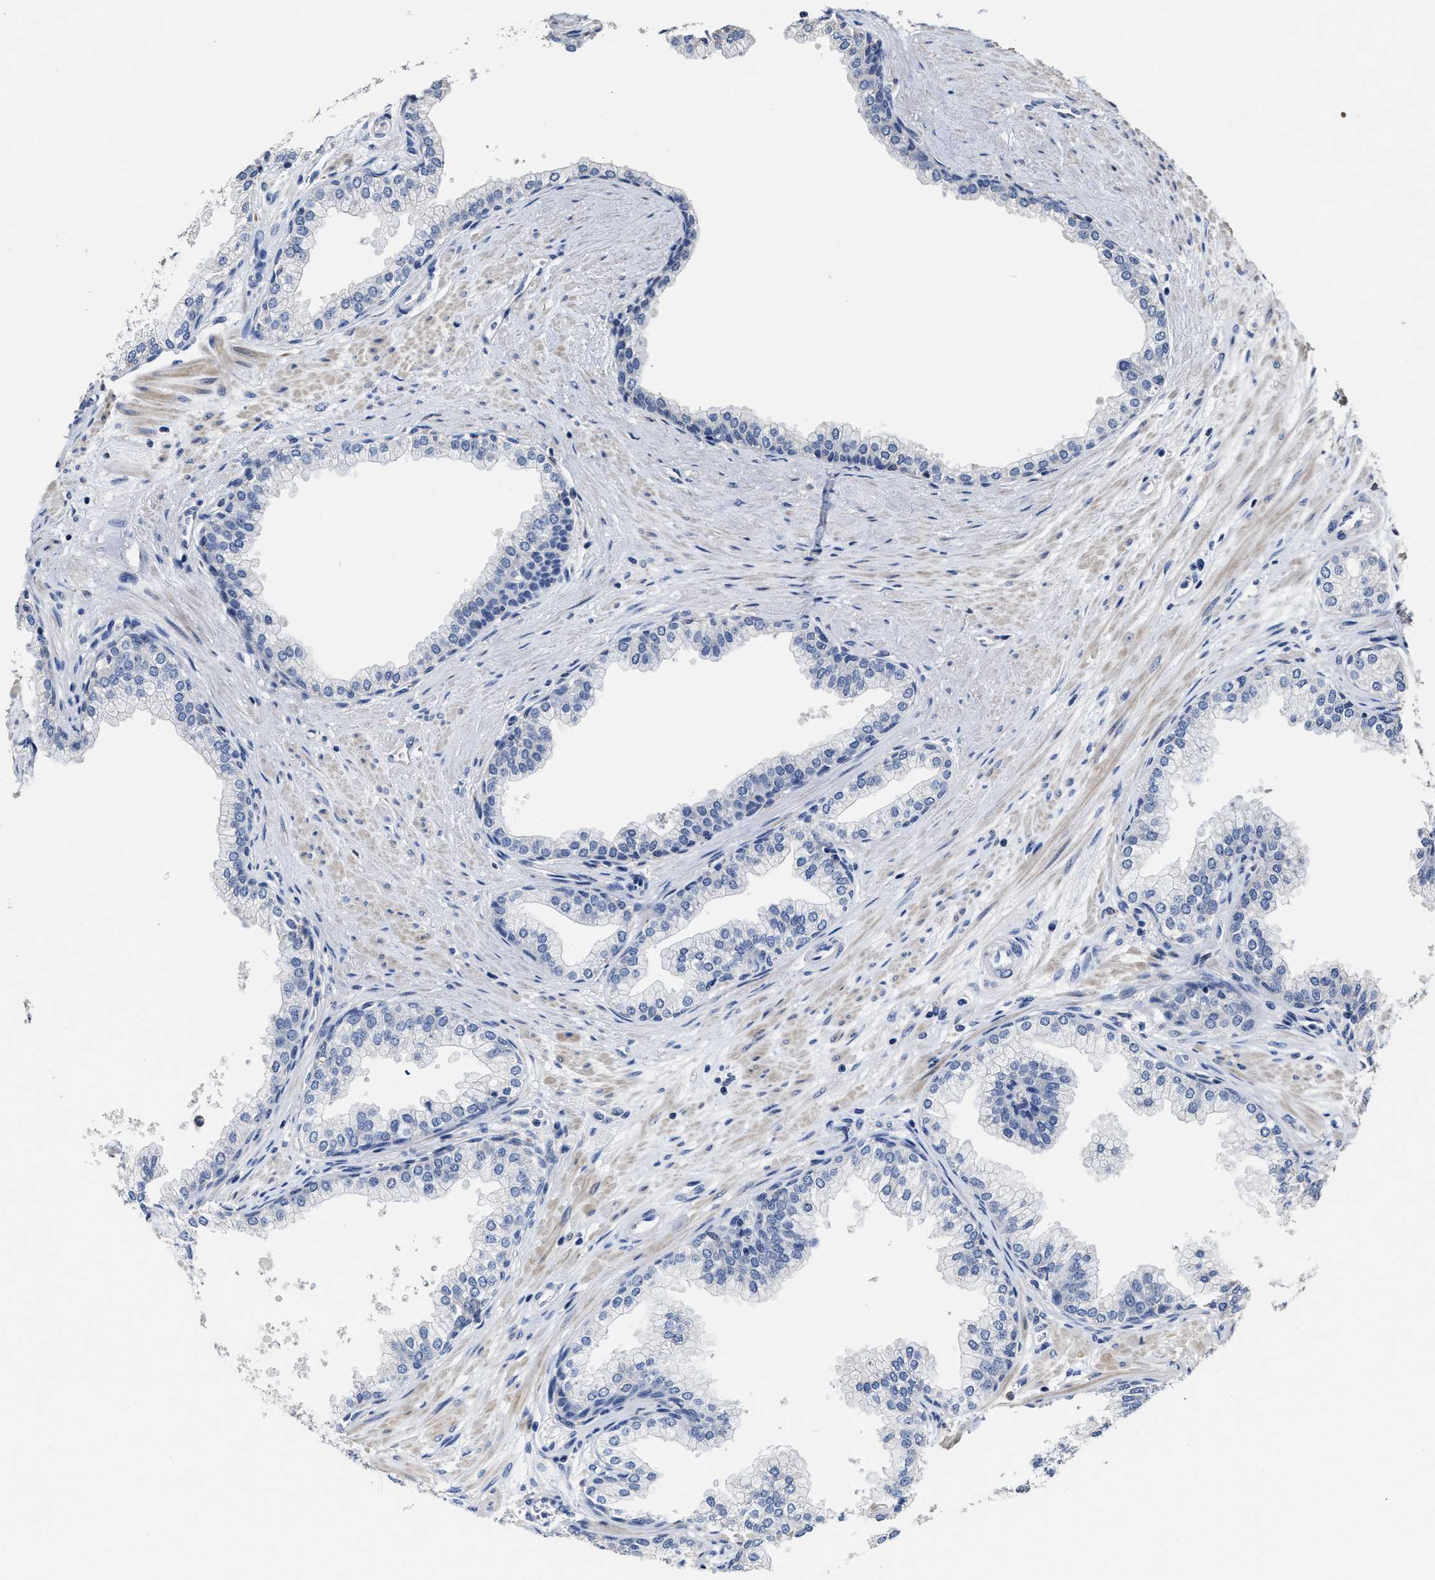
{"staining": {"intensity": "negative", "quantity": "none", "location": "none"}, "tissue": "prostate", "cell_type": "Glandular cells", "image_type": "normal", "snomed": [{"axis": "morphology", "description": "Normal tissue, NOS"}, {"axis": "morphology", "description": "Urothelial carcinoma, Low grade"}, {"axis": "topography", "description": "Urinary bladder"}, {"axis": "topography", "description": "Prostate"}], "caption": "DAB immunohistochemical staining of unremarkable human prostate displays no significant positivity in glandular cells.", "gene": "ZFAT", "patient": {"sex": "male", "age": 60}}